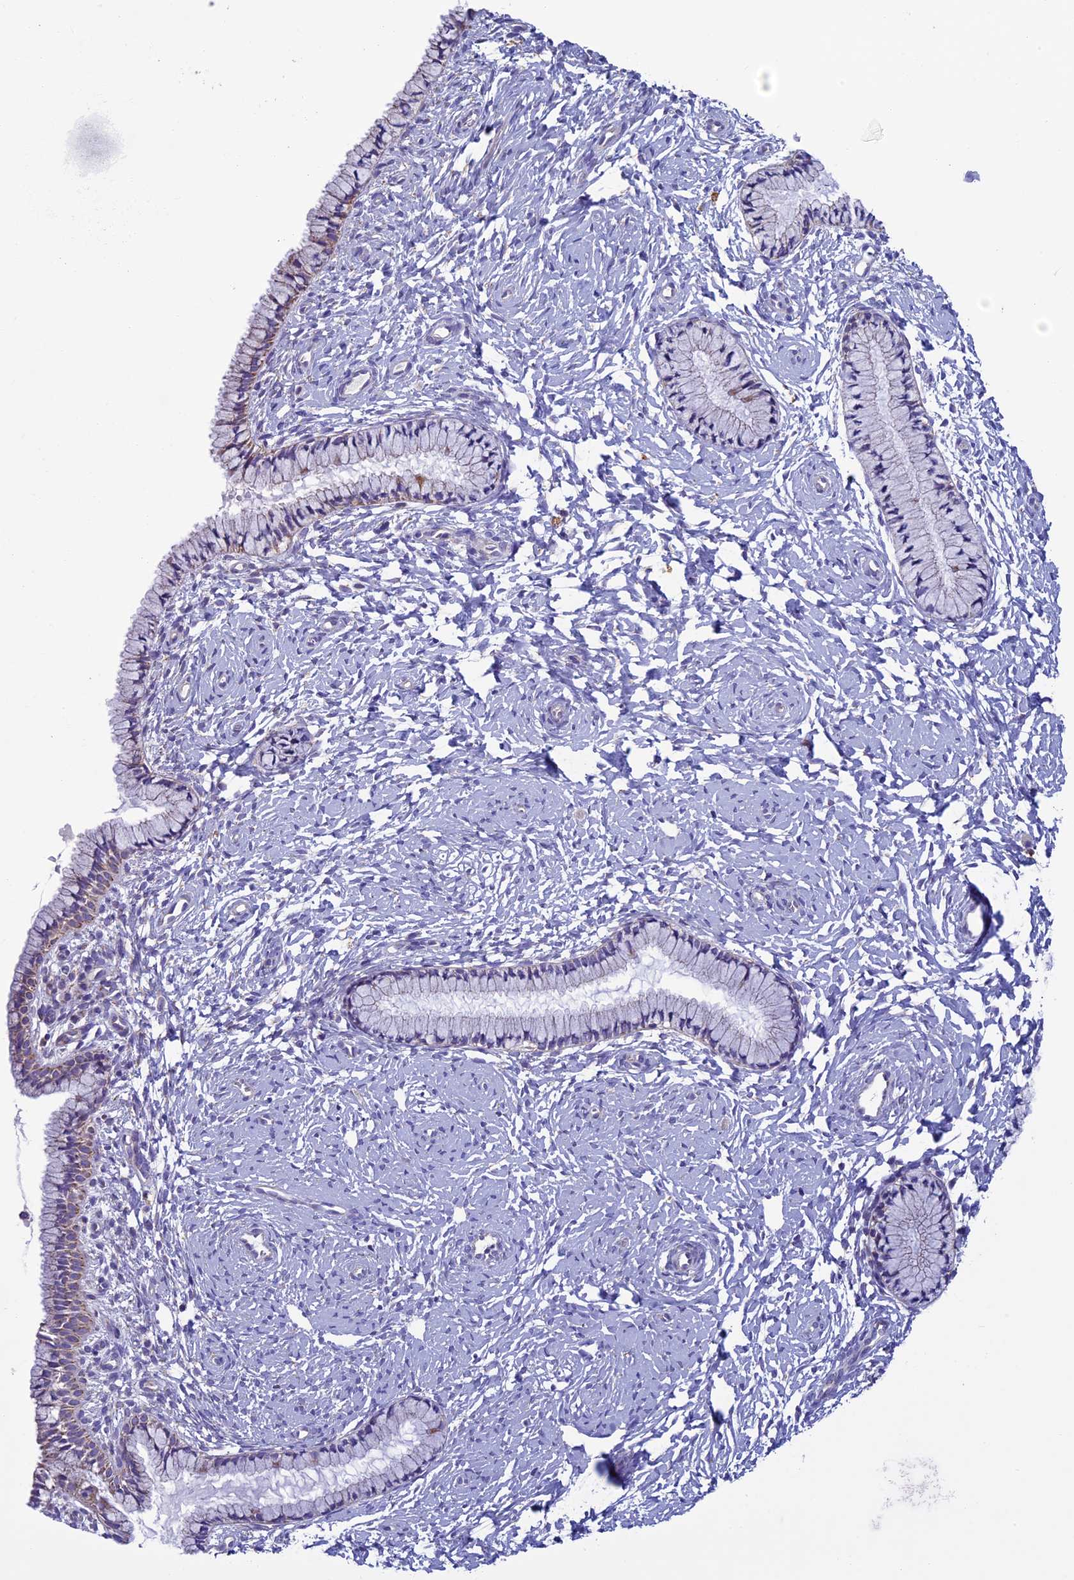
{"staining": {"intensity": "negative", "quantity": "none", "location": "none"}, "tissue": "cervix", "cell_type": "Glandular cells", "image_type": "normal", "snomed": [{"axis": "morphology", "description": "Normal tissue, NOS"}, {"axis": "topography", "description": "Cervix"}], "caption": "DAB immunohistochemical staining of benign cervix shows no significant staining in glandular cells.", "gene": "MFSD12", "patient": {"sex": "female", "age": 33}}